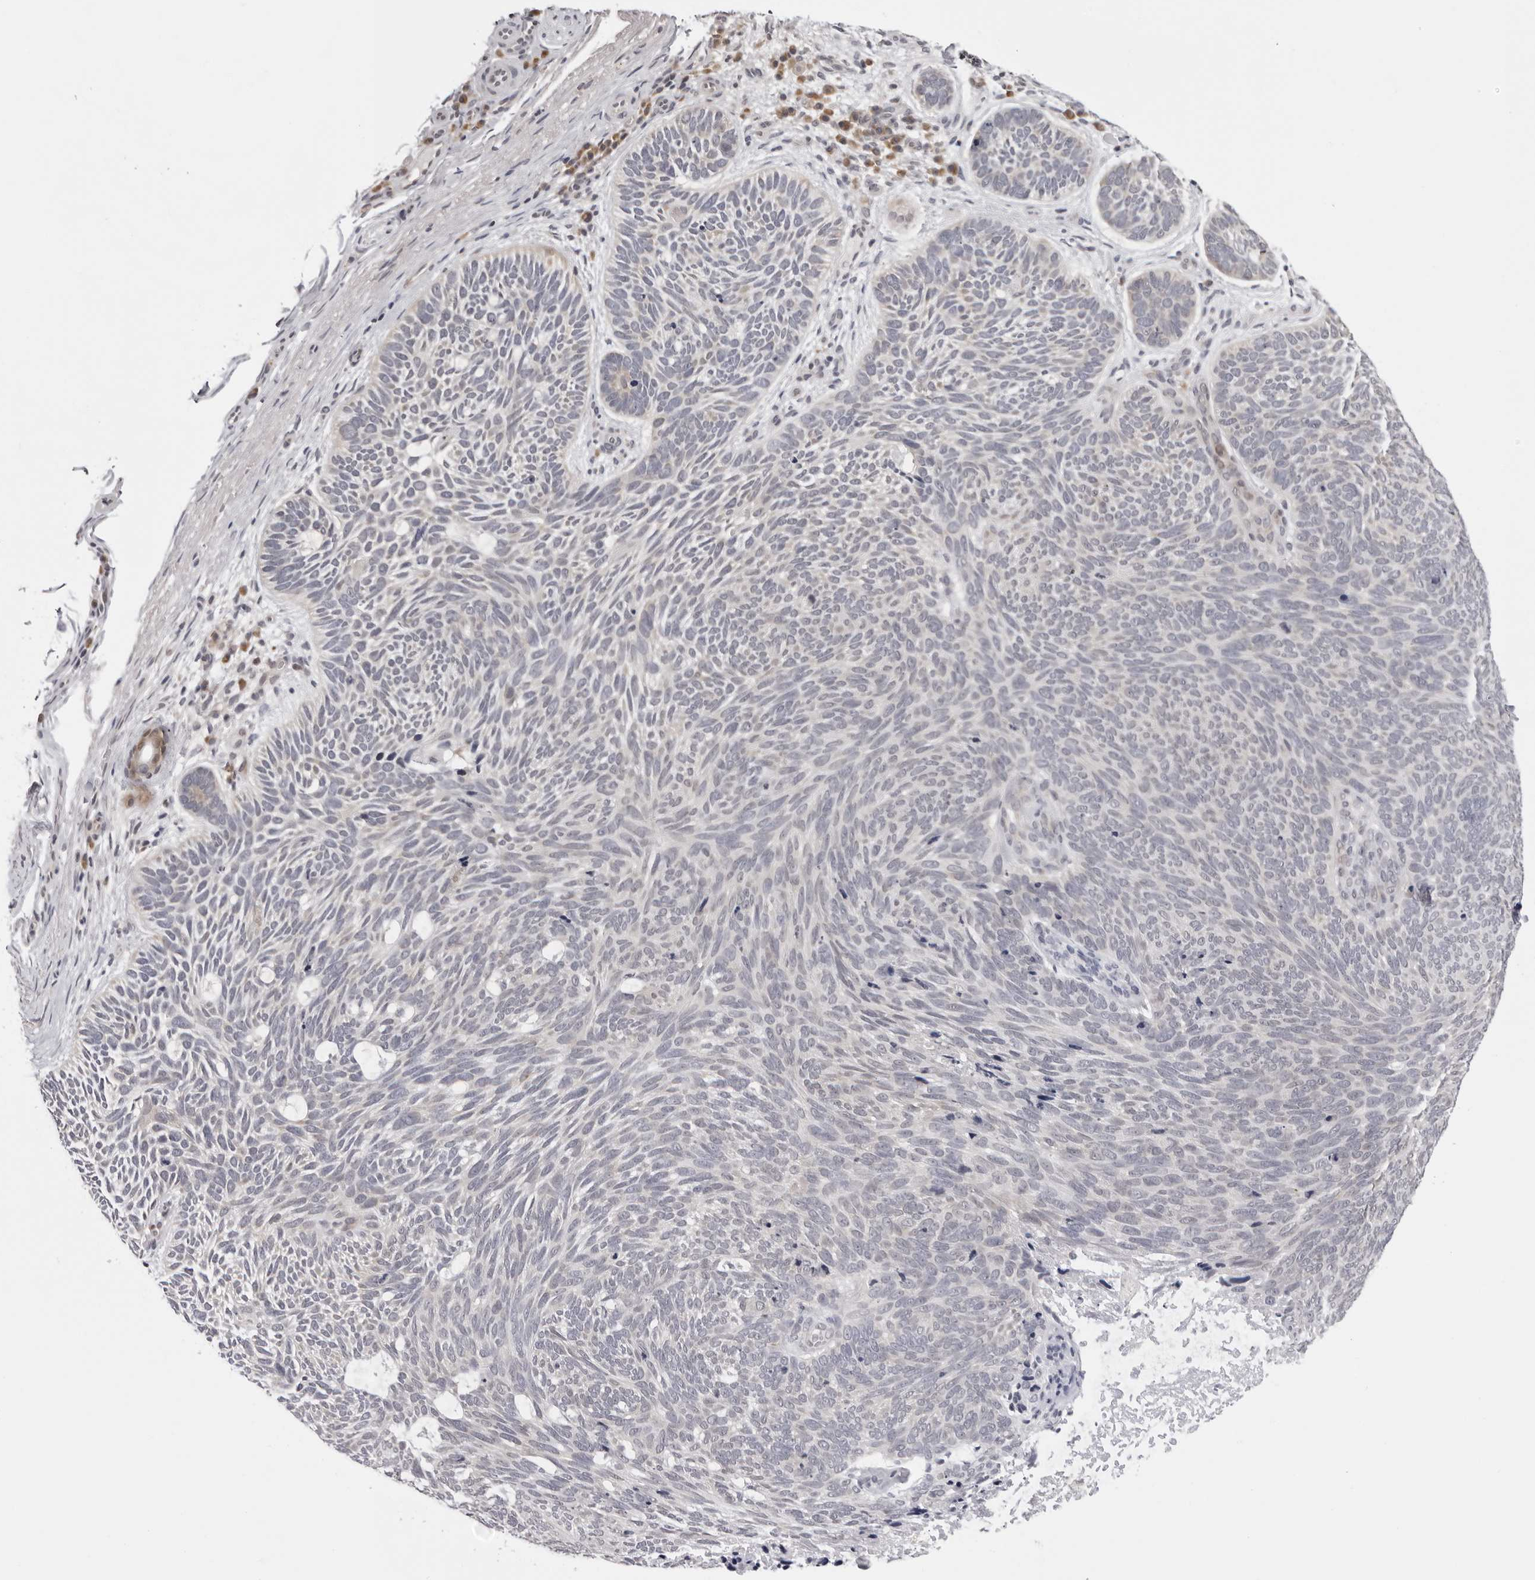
{"staining": {"intensity": "negative", "quantity": "none", "location": "none"}, "tissue": "skin cancer", "cell_type": "Tumor cells", "image_type": "cancer", "snomed": [{"axis": "morphology", "description": "Basal cell carcinoma"}, {"axis": "topography", "description": "Skin"}], "caption": "A high-resolution image shows immunohistochemistry (IHC) staining of skin cancer (basal cell carcinoma), which displays no significant staining in tumor cells.", "gene": "PRUNE1", "patient": {"sex": "female", "age": 85}}